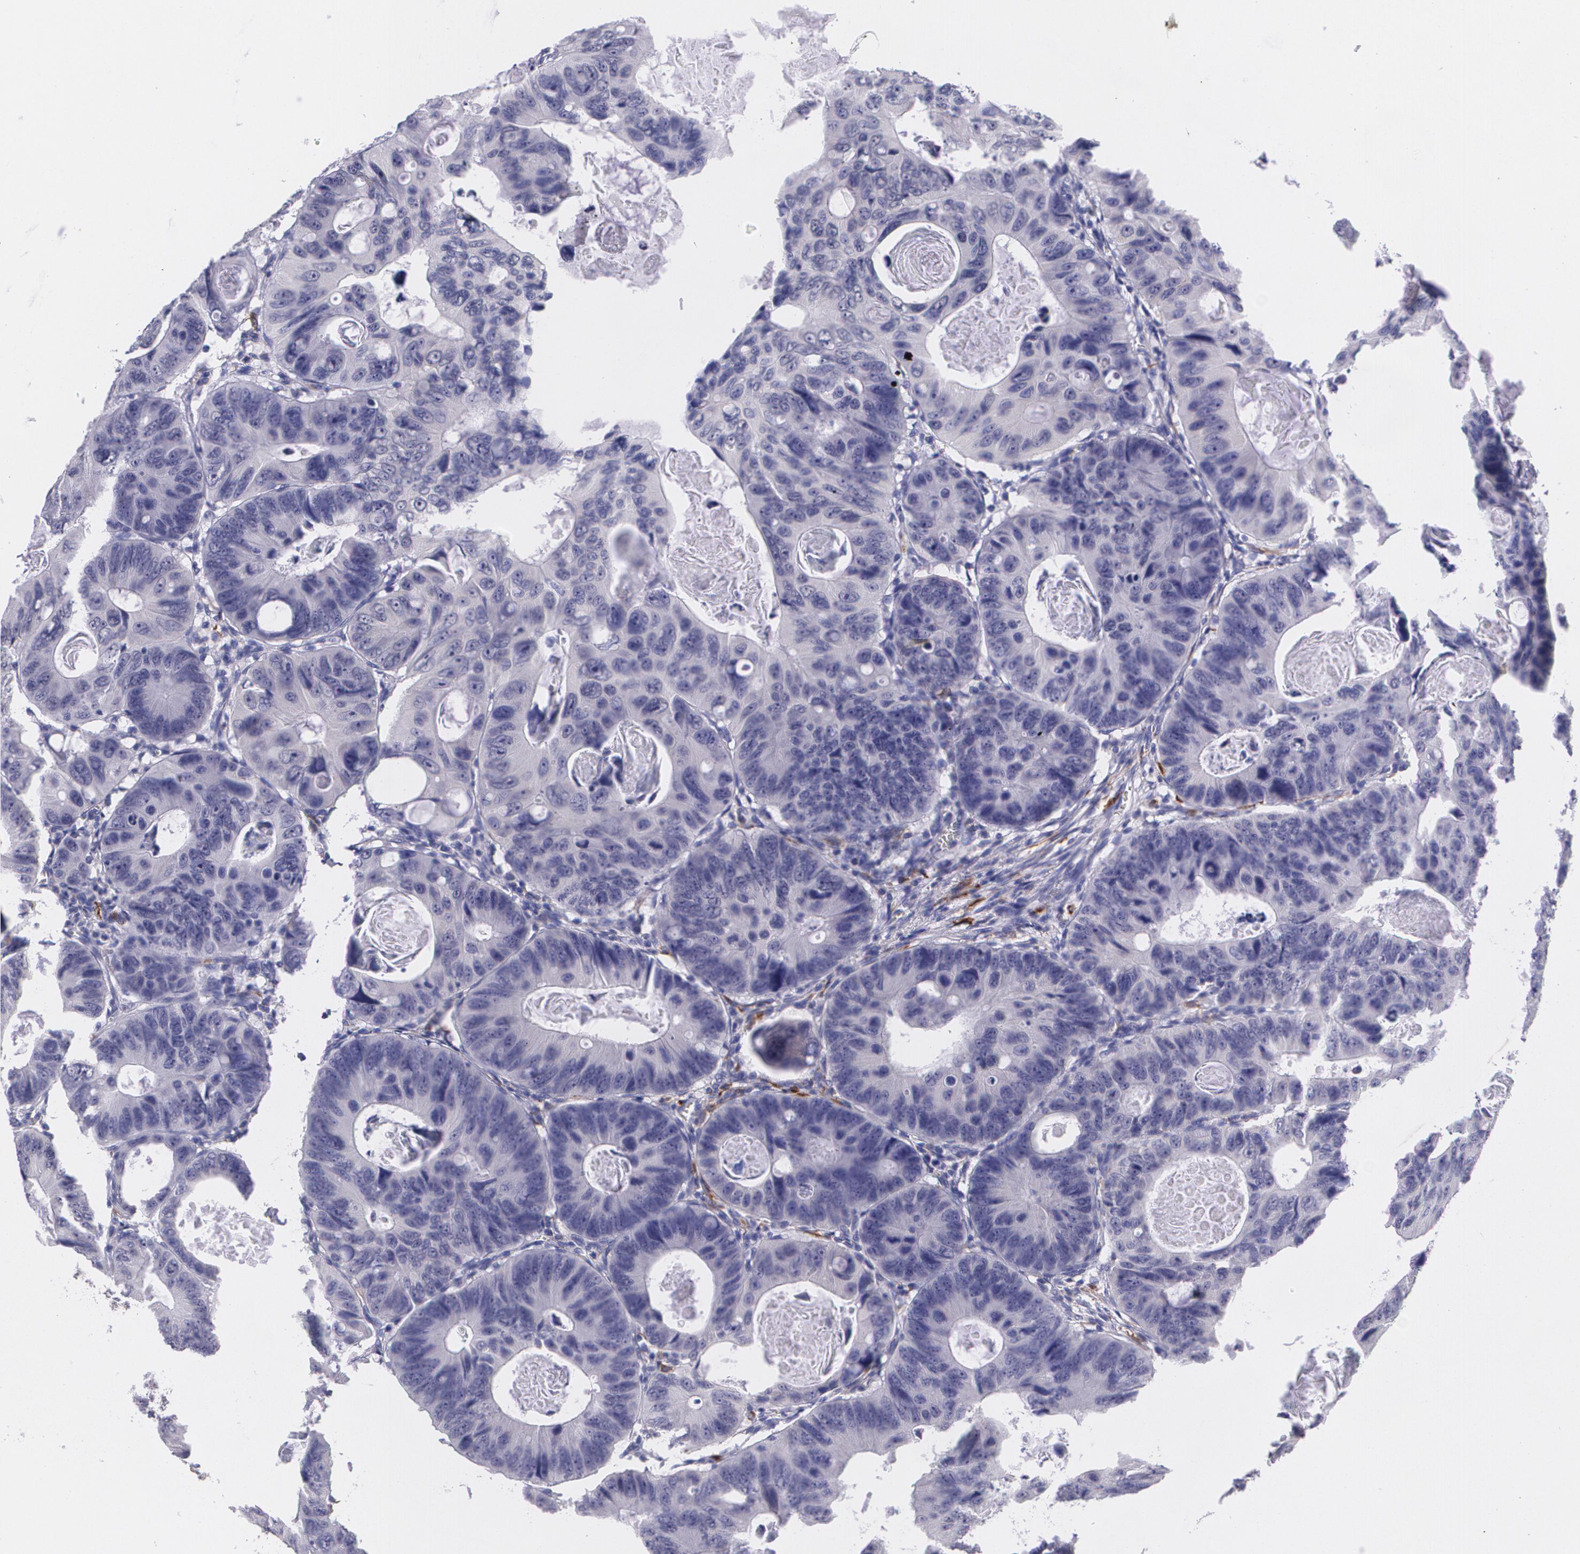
{"staining": {"intensity": "negative", "quantity": "none", "location": "none"}, "tissue": "colorectal cancer", "cell_type": "Tumor cells", "image_type": "cancer", "snomed": [{"axis": "morphology", "description": "Adenocarcinoma, NOS"}, {"axis": "topography", "description": "Colon"}], "caption": "Colorectal cancer was stained to show a protein in brown. There is no significant positivity in tumor cells.", "gene": "RTN1", "patient": {"sex": "female", "age": 55}}